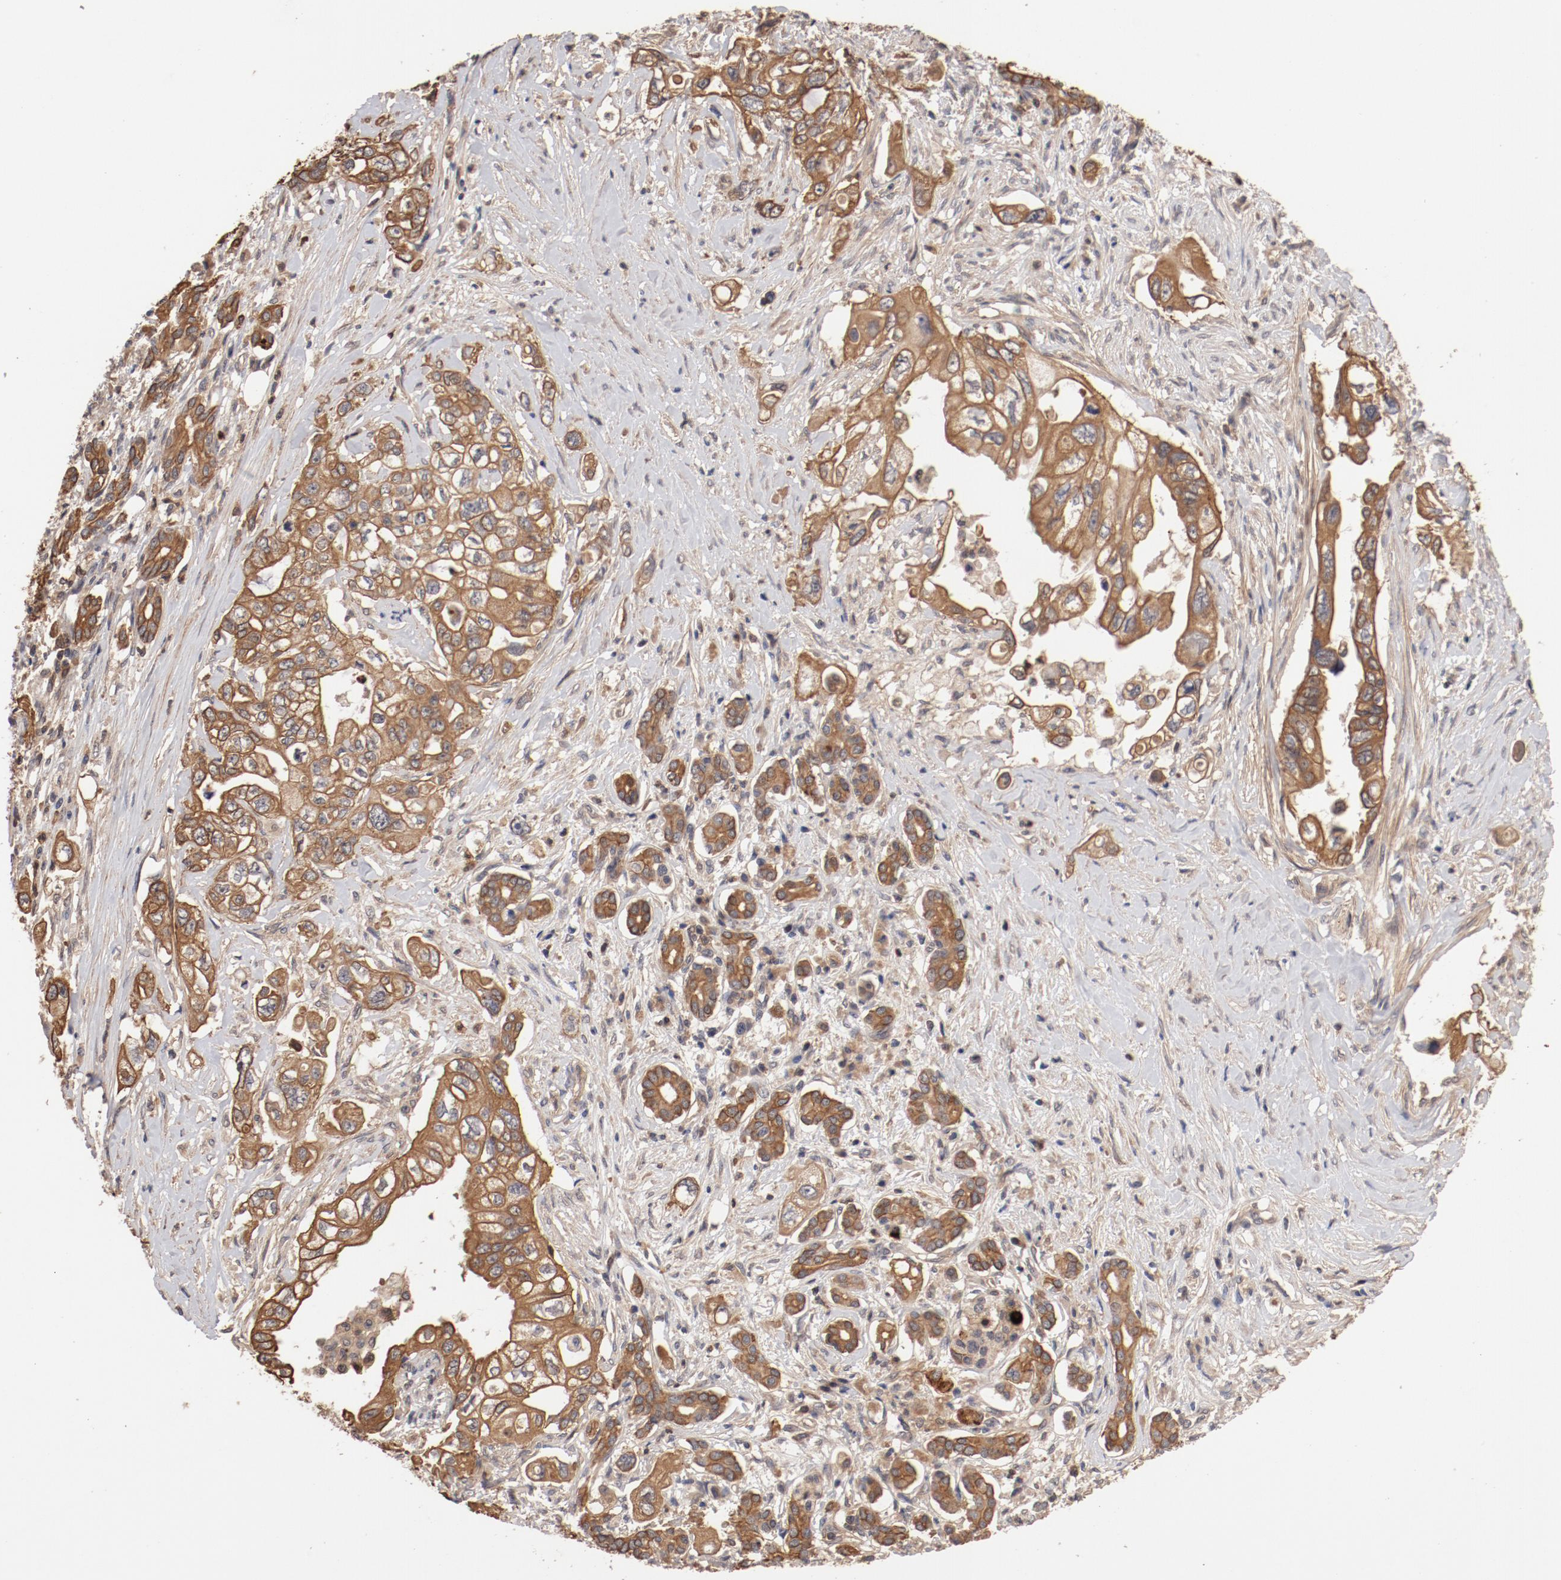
{"staining": {"intensity": "moderate", "quantity": ">75%", "location": "cytoplasmic/membranous"}, "tissue": "pancreatic cancer", "cell_type": "Tumor cells", "image_type": "cancer", "snomed": [{"axis": "morphology", "description": "Normal tissue, NOS"}, {"axis": "topography", "description": "Pancreas"}], "caption": "The image reveals immunohistochemical staining of pancreatic cancer. There is moderate cytoplasmic/membranous staining is identified in approximately >75% of tumor cells.", "gene": "GUF1", "patient": {"sex": "male", "age": 42}}